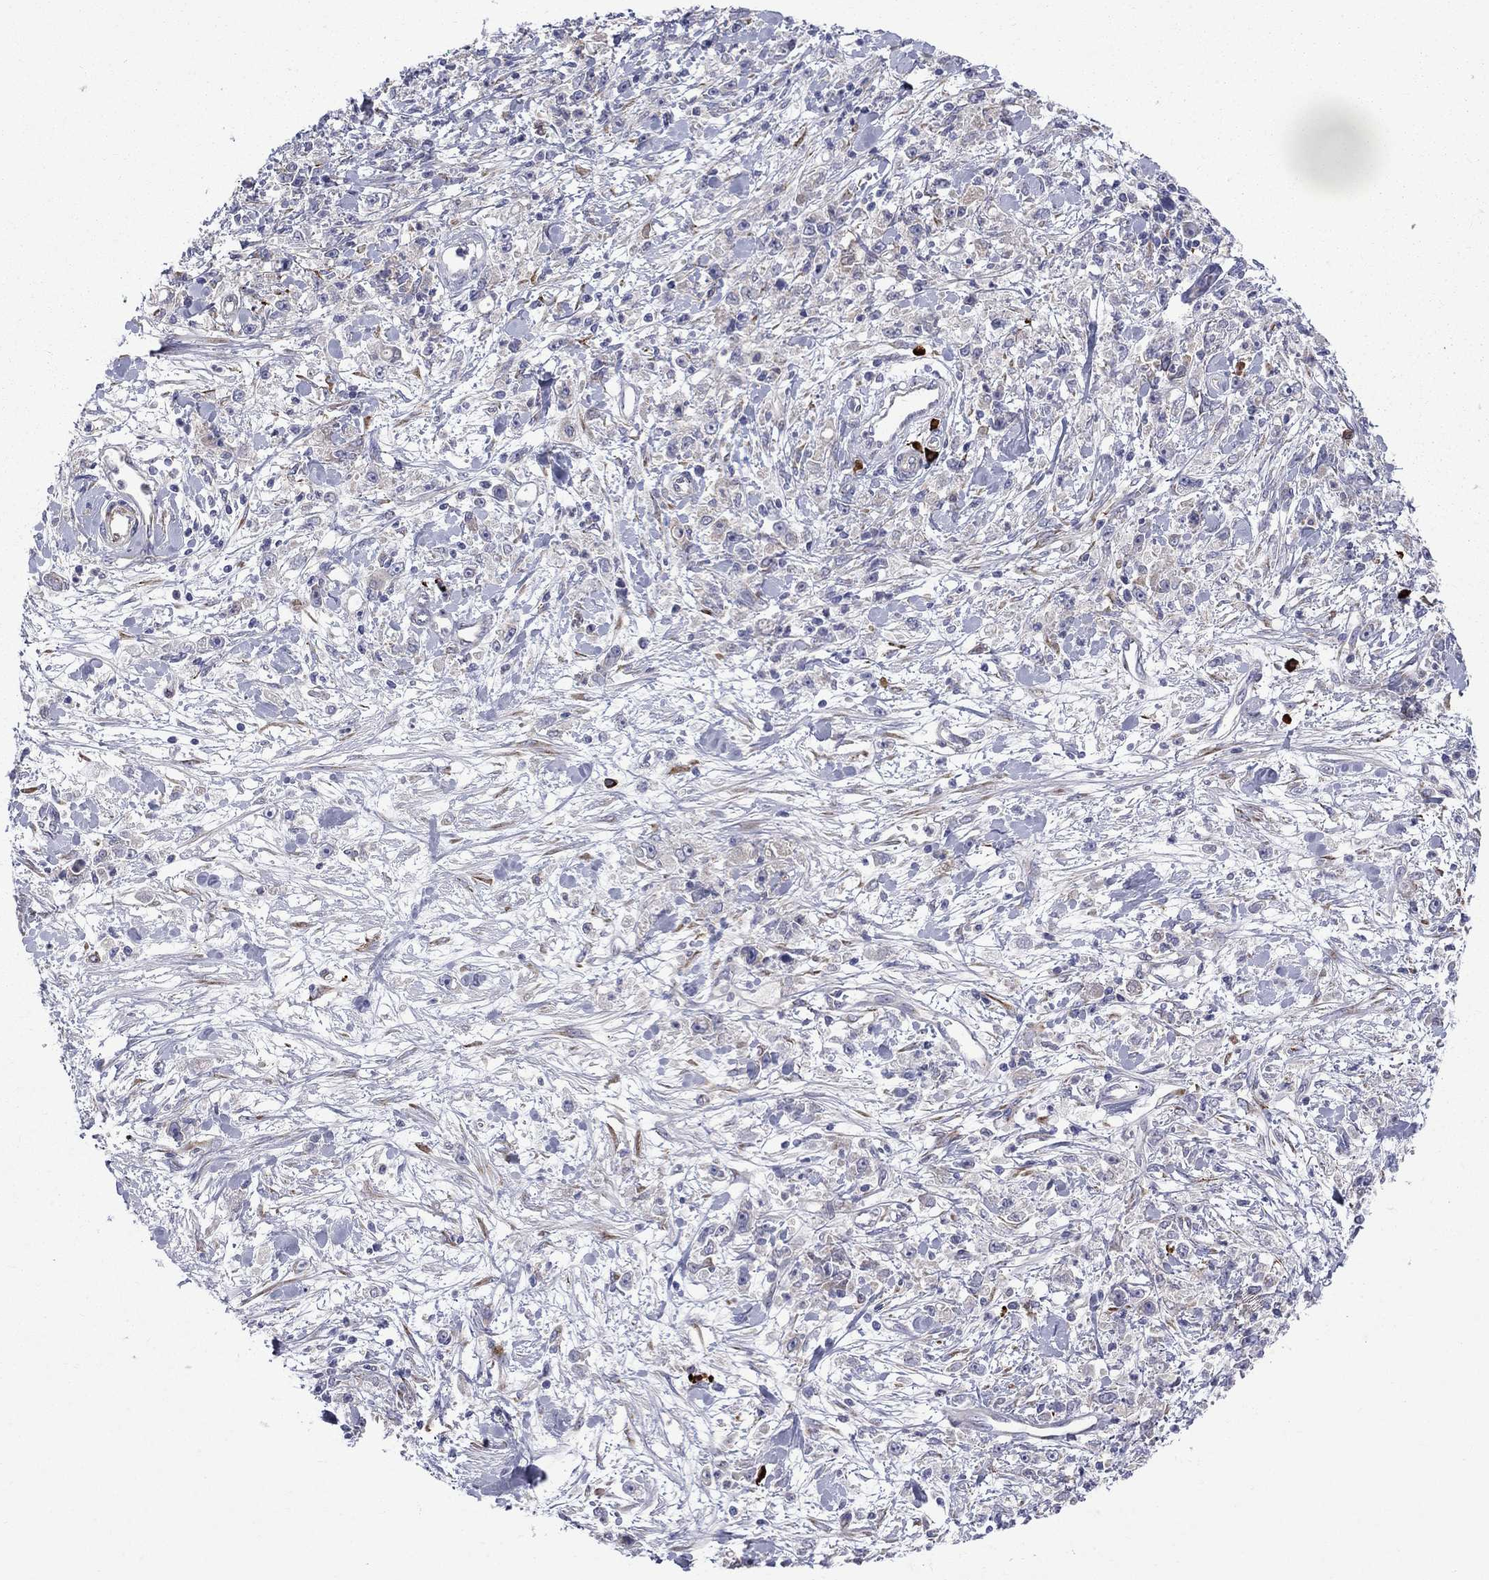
{"staining": {"intensity": "negative", "quantity": "none", "location": "none"}, "tissue": "stomach cancer", "cell_type": "Tumor cells", "image_type": "cancer", "snomed": [{"axis": "morphology", "description": "Adenocarcinoma, NOS"}, {"axis": "topography", "description": "Stomach"}], "caption": "DAB immunohistochemical staining of stomach cancer (adenocarcinoma) reveals no significant staining in tumor cells. (Brightfield microscopy of DAB IHC at high magnification).", "gene": "ASNS", "patient": {"sex": "female", "age": 59}}